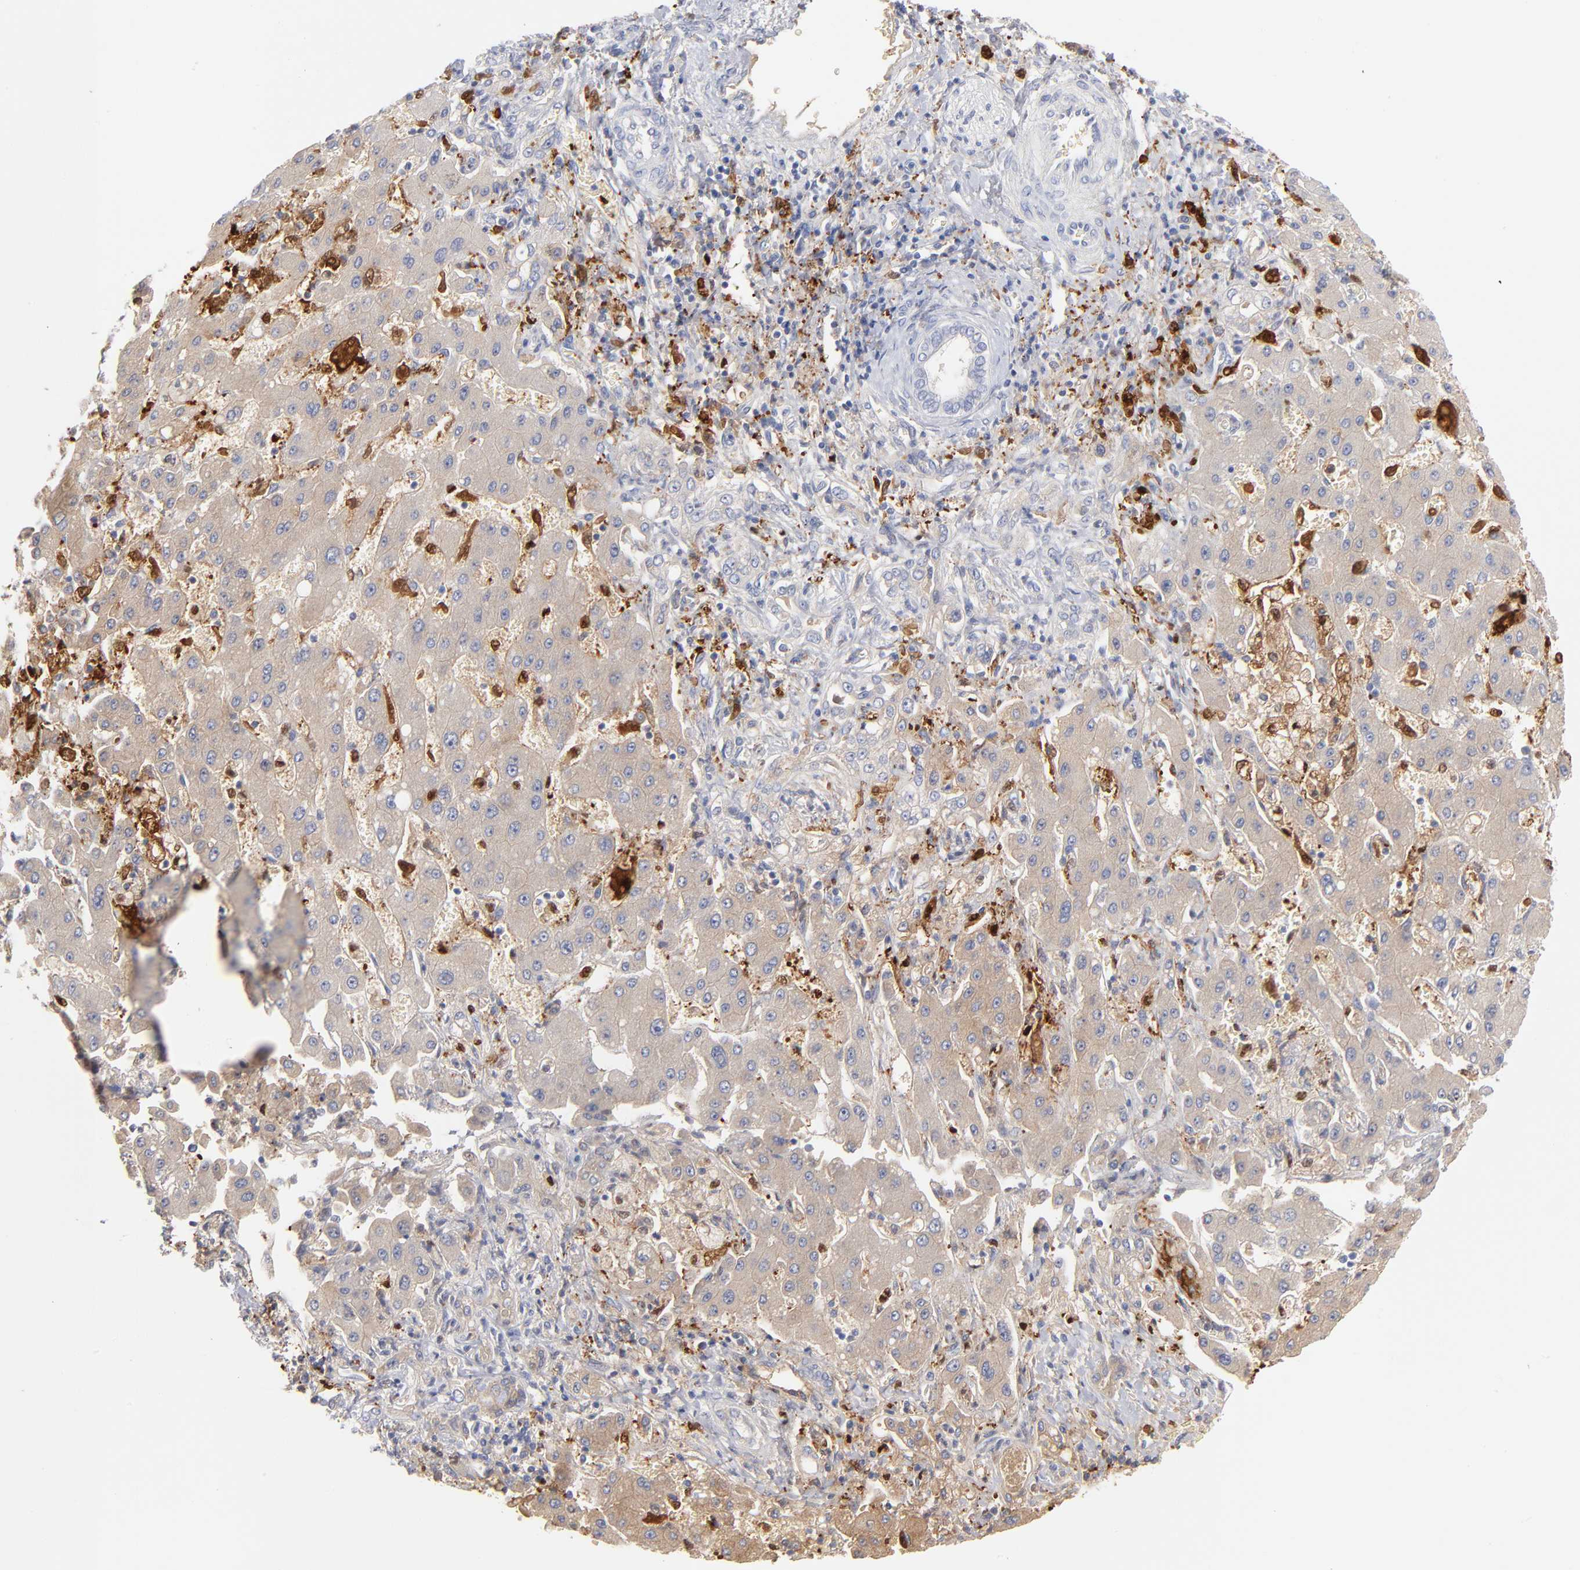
{"staining": {"intensity": "negative", "quantity": "none", "location": "none"}, "tissue": "liver cancer", "cell_type": "Tumor cells", "image_type": "cancer", "snomed": [{"axis": "morphology", "description": "Cholangiocarcinoma"}, {"axis": "topography", "description": "Liver"}], "caption": "Liver cancer (cholangiocarcinoma) was stained to show a protein in brown. There is no significant staining in tumor cells.", "gene": "IFIT2", "patient": {"sex": "male", "age": 50}}